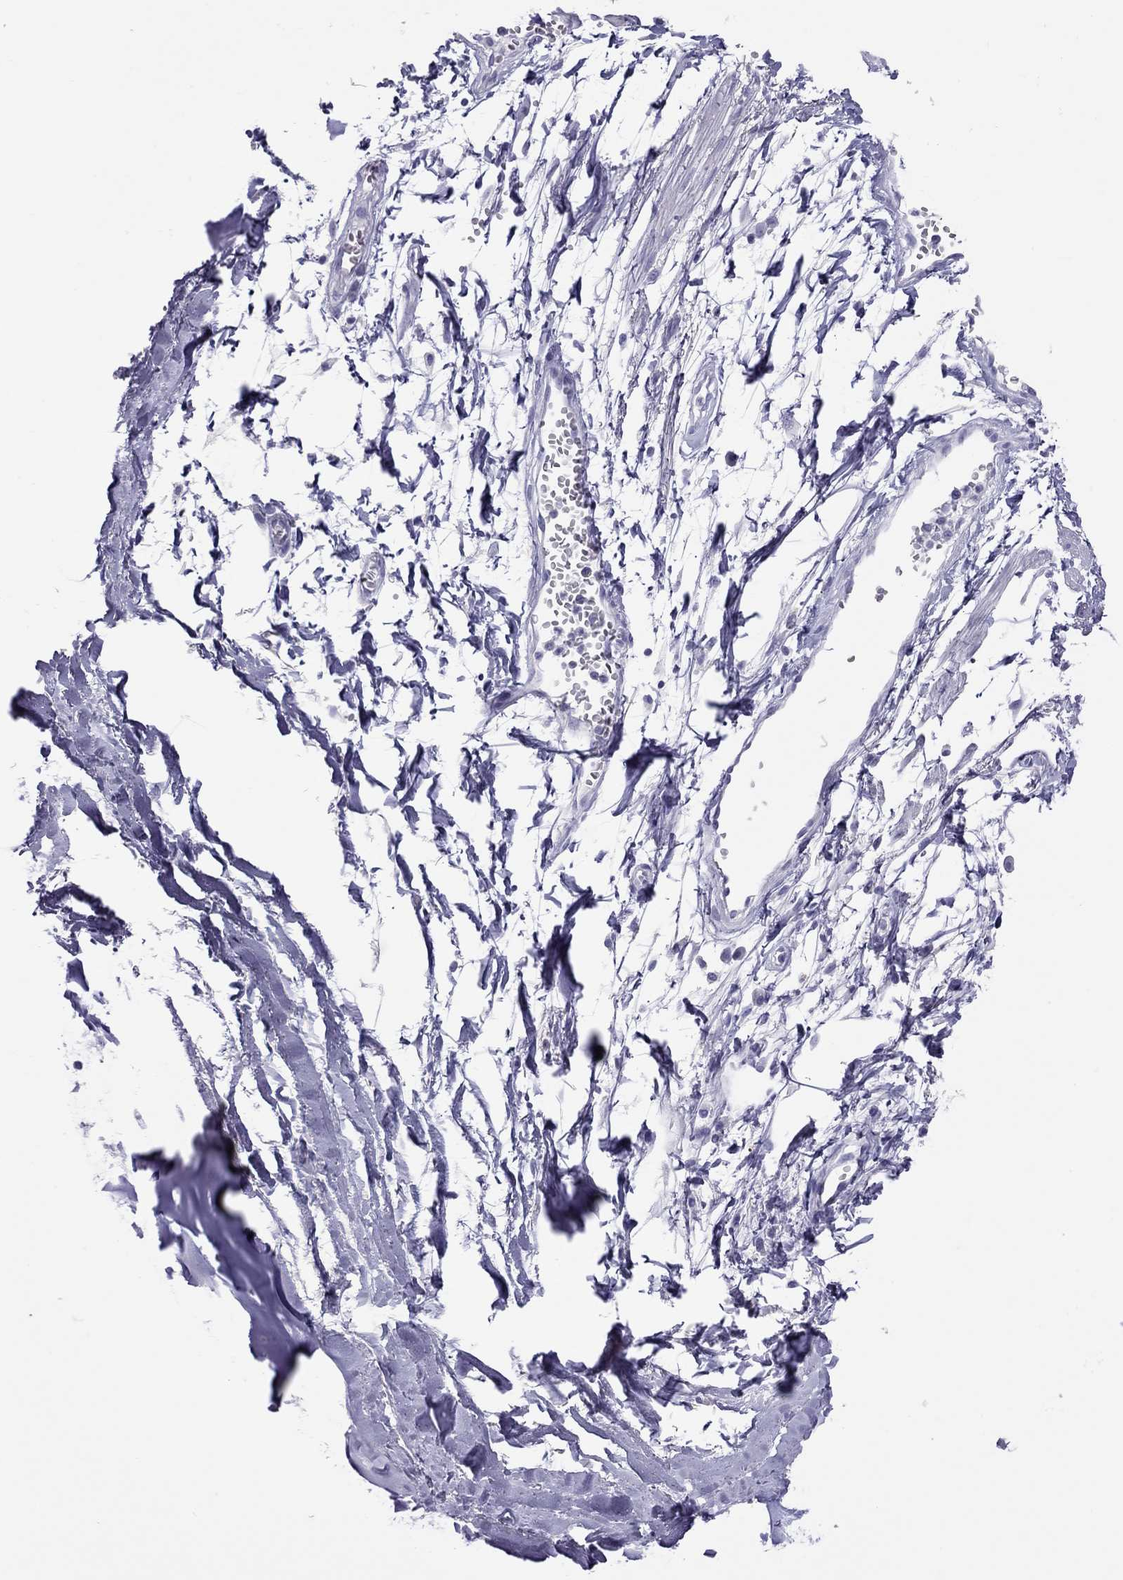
{"staining": {"intensity": "negative", "quantity": "none", "location": "none"}, "tissue": "soft tissue", "cell_type": "Fibroblasts", "image_type": "normal", "snomed": [{"axis": "morphology", "description": "Normal tissue, NOS"}, {"axis": "morphology", "description": "Squamous cell carcinoma, NOS"}, {"axis": "topography", "description": "Cartilage tissue"}, {"axis": "topography", "description": "Lung"}], "caption": "Fibroblasts are negative for brown protein staining in benign soft tissue. (Stains: DAB (3,3'-diaminobenzidine) immunohistochemistry with hematoxylin counter stain, Microscopy: brightfield microscopy at high magnification).", "gene": "STAG3", "patient": {"sex": "male", "age": 66}}